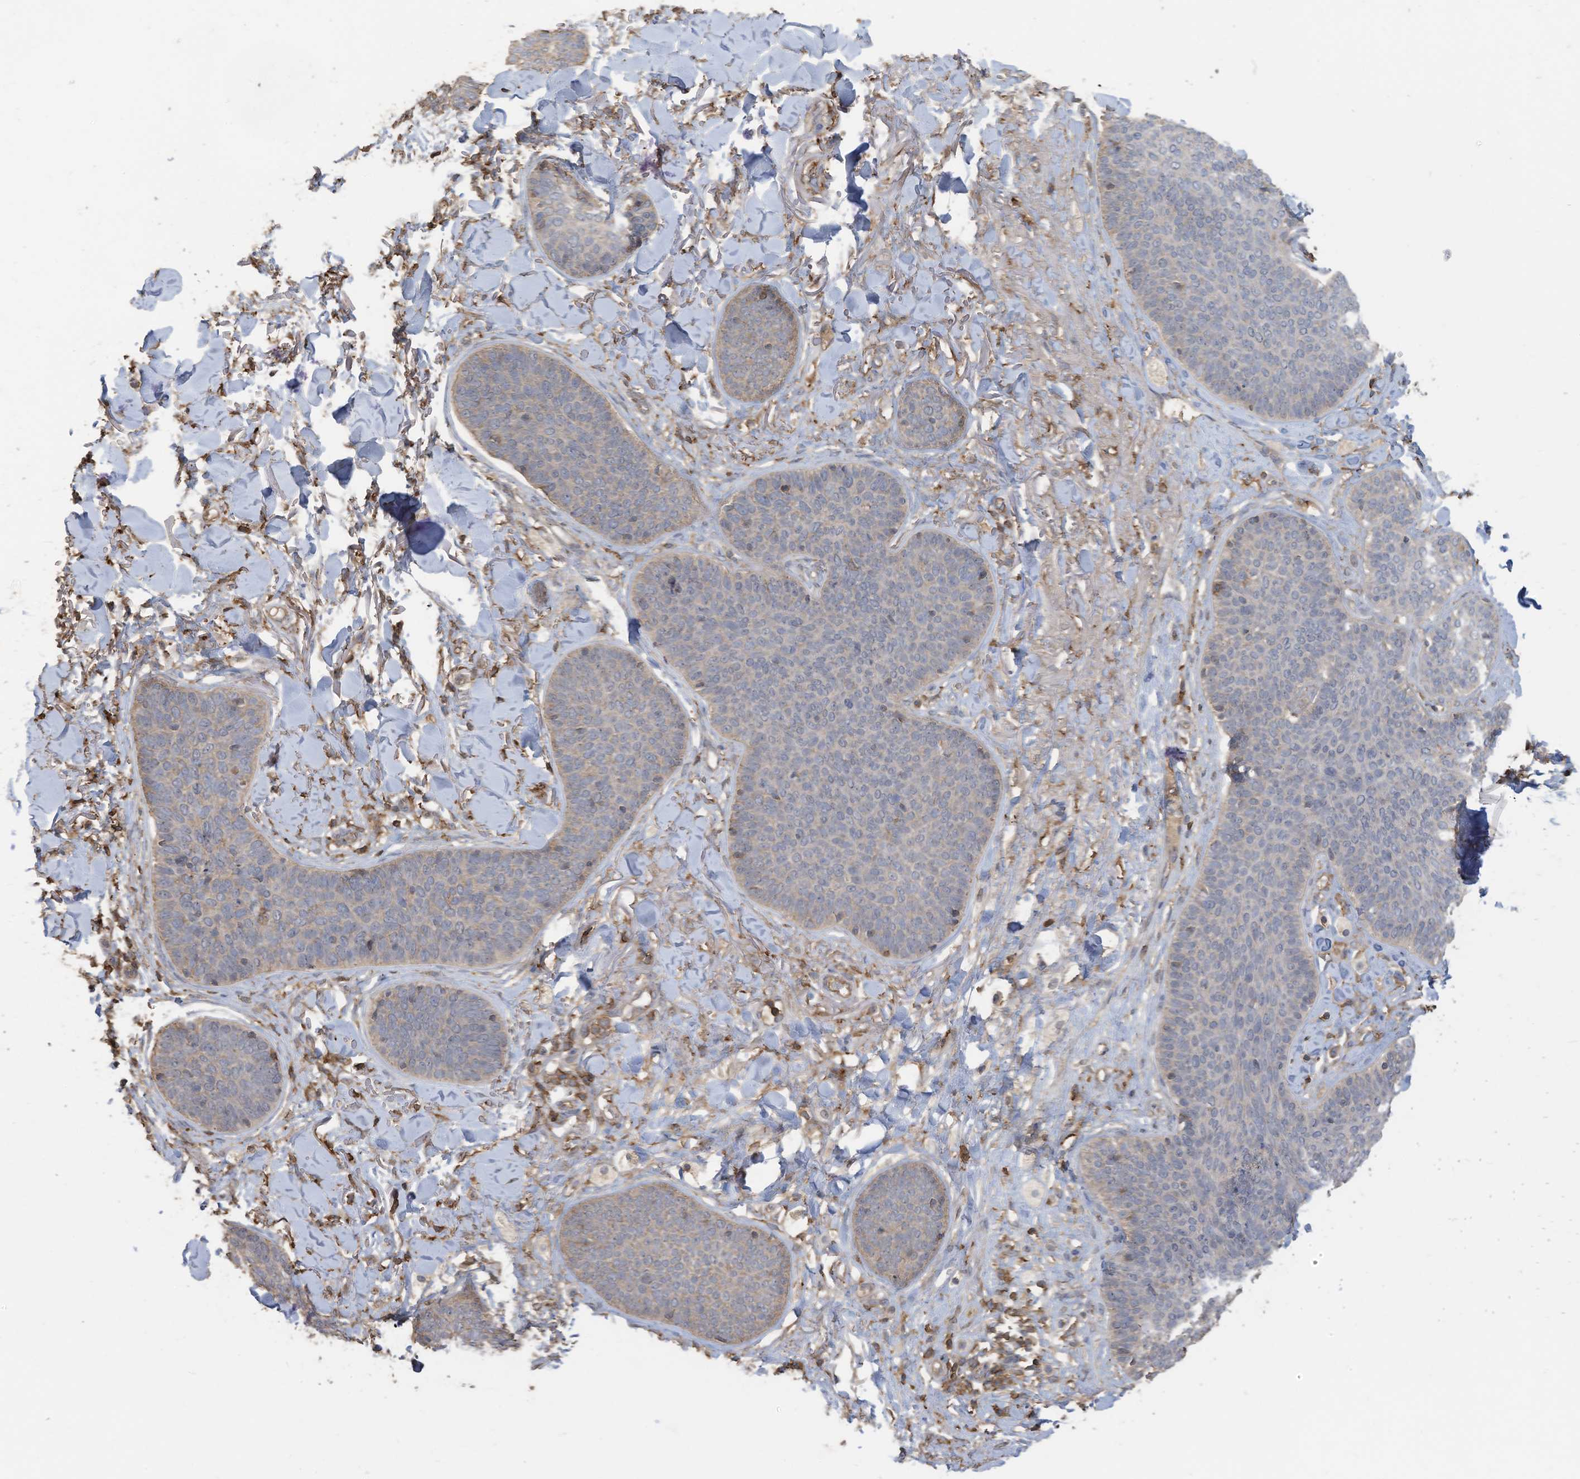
{"staining": {"intensity": "weak", "quantity": "<25%", "location": "cytoplasmic/membranous"}, "tissue": "skin cancer", "cell_type": "Tumor cells", "image_type": "cancer", "snomed": [{"axis": "morphology", "description": "Basal cell carcinoma"}, {"axis": "topography", "description": "Skin"}], "caption": "The micrograph displays no staining of tumor cells in skin cancer (basal cell carcinoma). (Brightfield microscopy of DAB immunohistochemistry (IHC) at high magnification).", "gene": "COX10", "patient": {"sex": "male", "age": 85}}